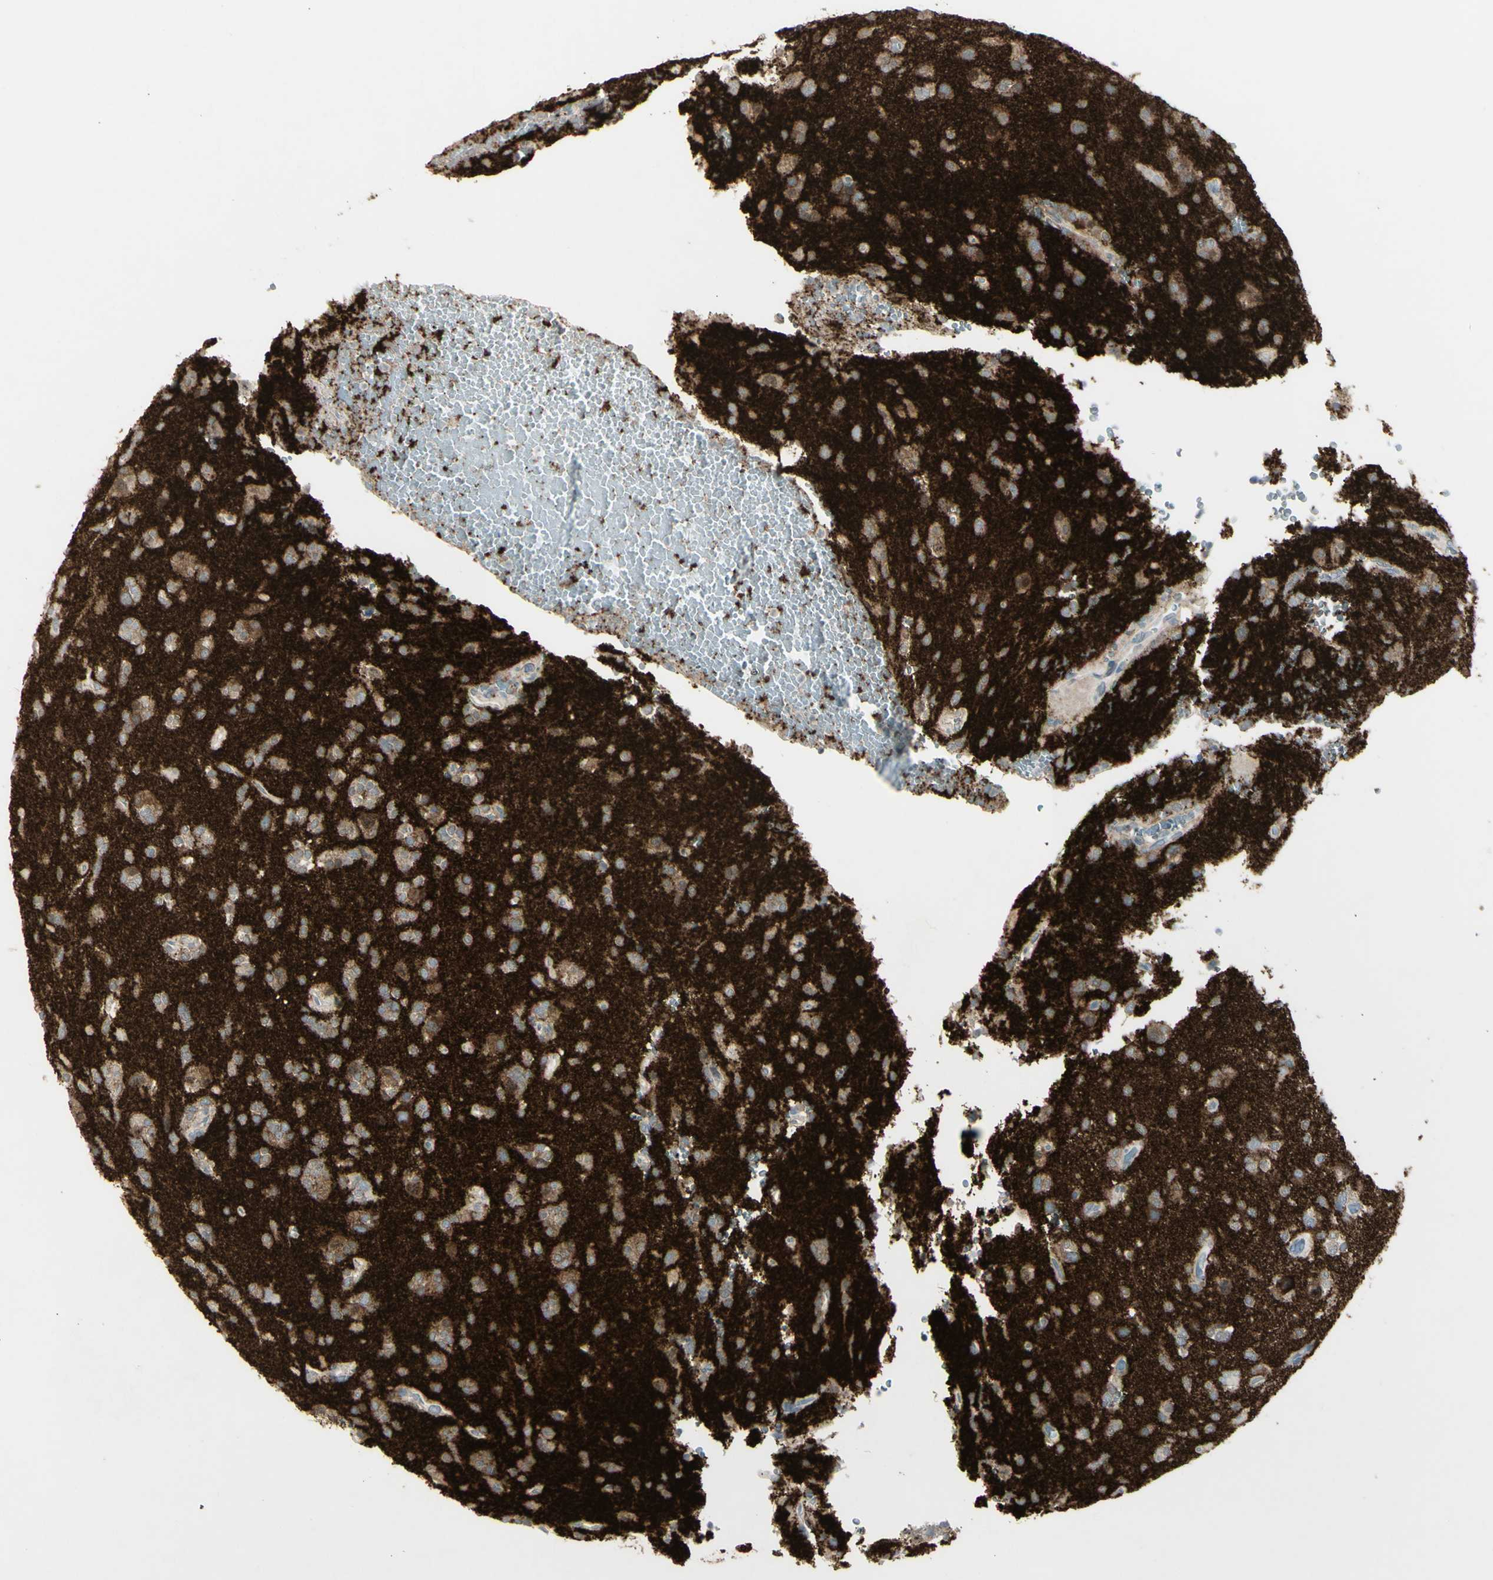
{"staining": {"intensity": "weak", "quantity": ">75%", "location": "cytoplasmic/membranous"}, "tissue": "glioma", "cell_type": "Tumor cells", "image_type": "cancer", "snomed": [{"axis": "morphology", "description": "Glioma, malignant, High grade"}, {"axis": "topography", "description": "Brain"}], "caption": "Protein expression analysis of human glioma reveals weak cytoplasmic/membranous staining in about >75% of tumor cells.", "gene": "SH3GL2", "patient": {"sex": "male", "age": 47}}